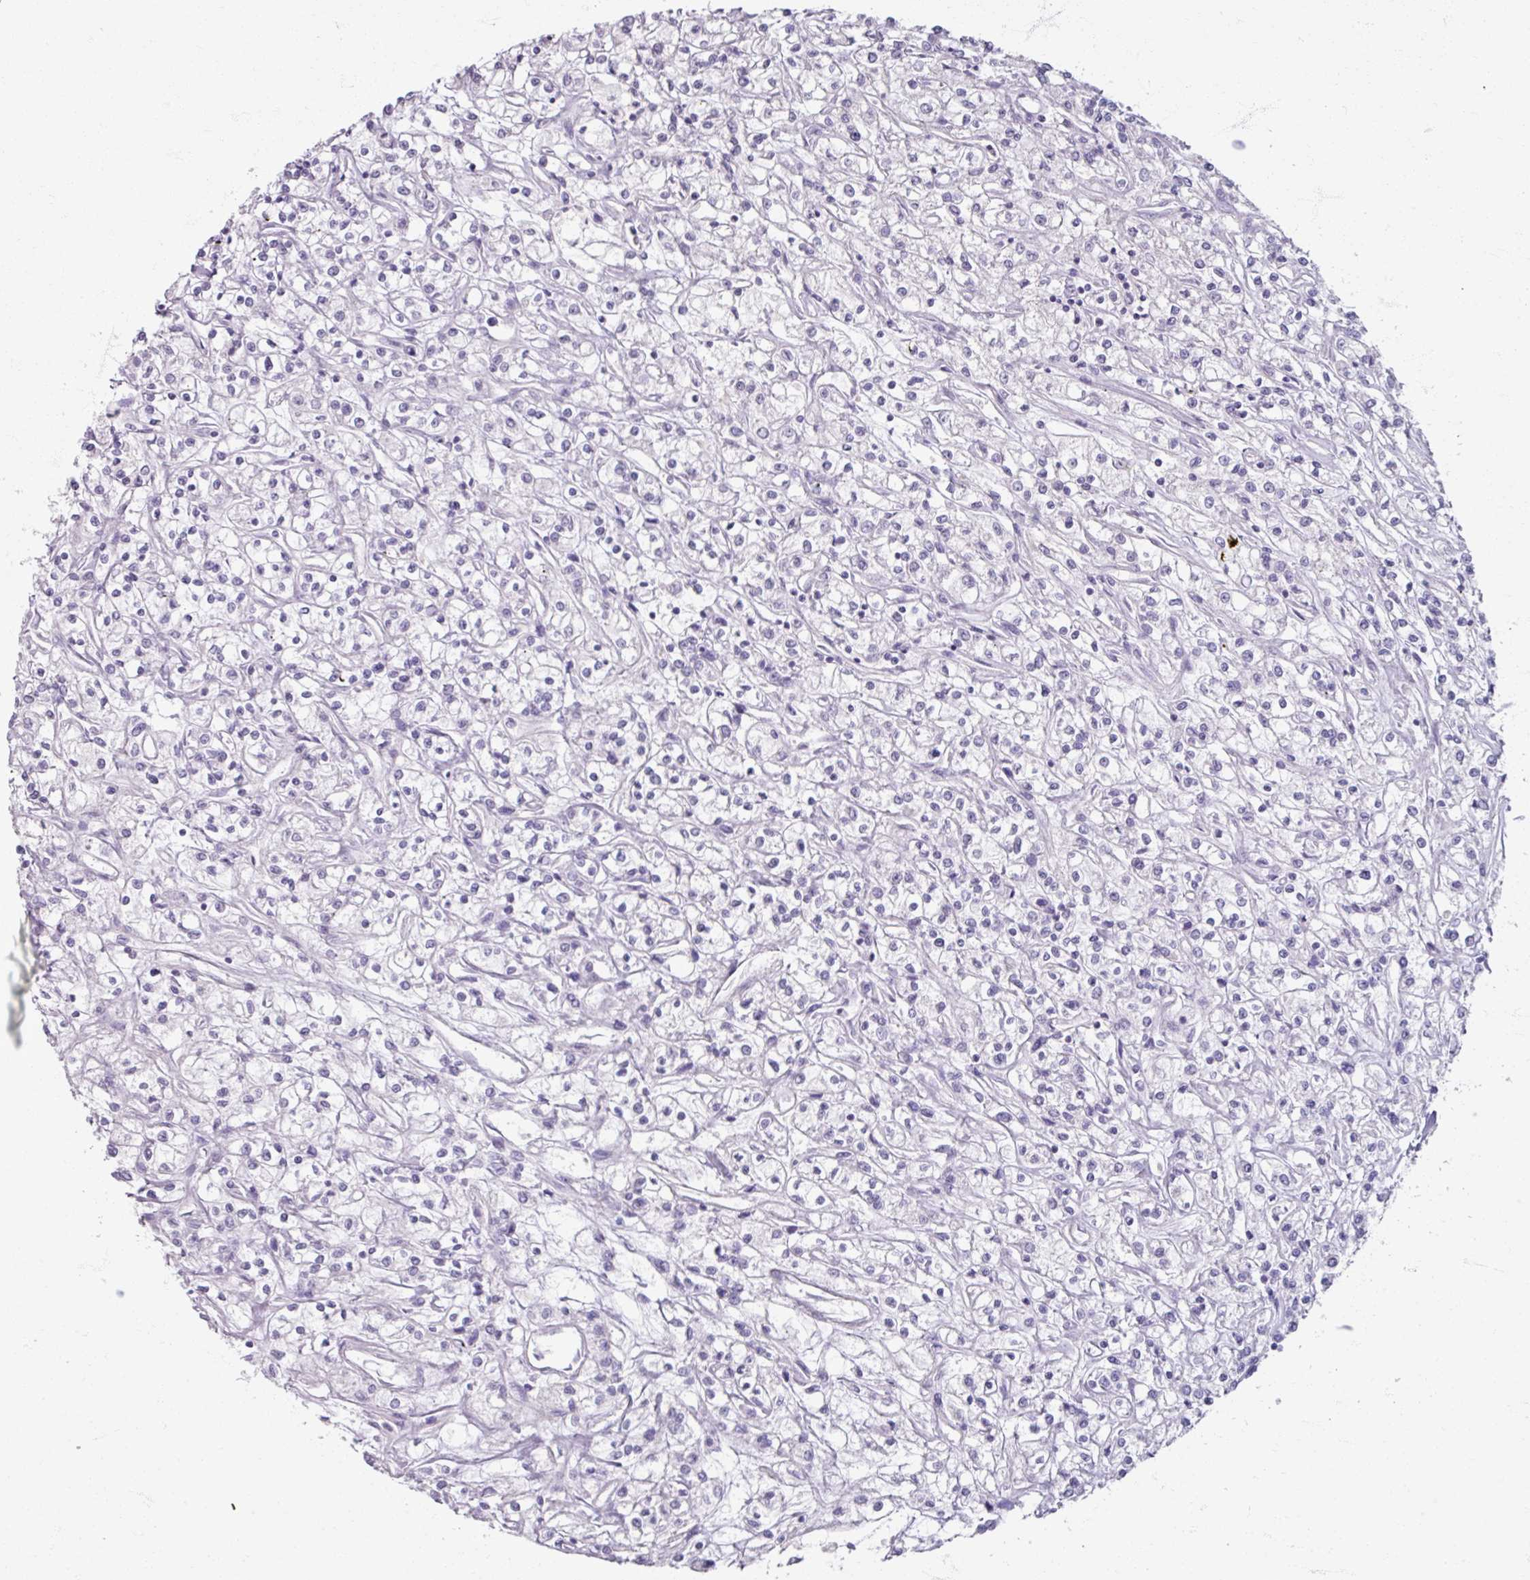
{"staining": {"intensity": "negative", "quantity": "none", "location": "none"}, "tissue": "renal cancer", "cell_type": "Tumor cells", "image_type": "cancer", "snomed": [{"axis": "morphology", "description": "Adenocarcinoma, NOS"}, {"axis": "topography", "description": "Kidney"}], "caption": "Immunohistochemistry (IHC) photomicrograph of neoplastic tissue: human renal cancer stained with DAB demonstrates no significant protein positivity in tumor cells.", "gene": "TG", "patient": {"sex": "female", "age": 59}}